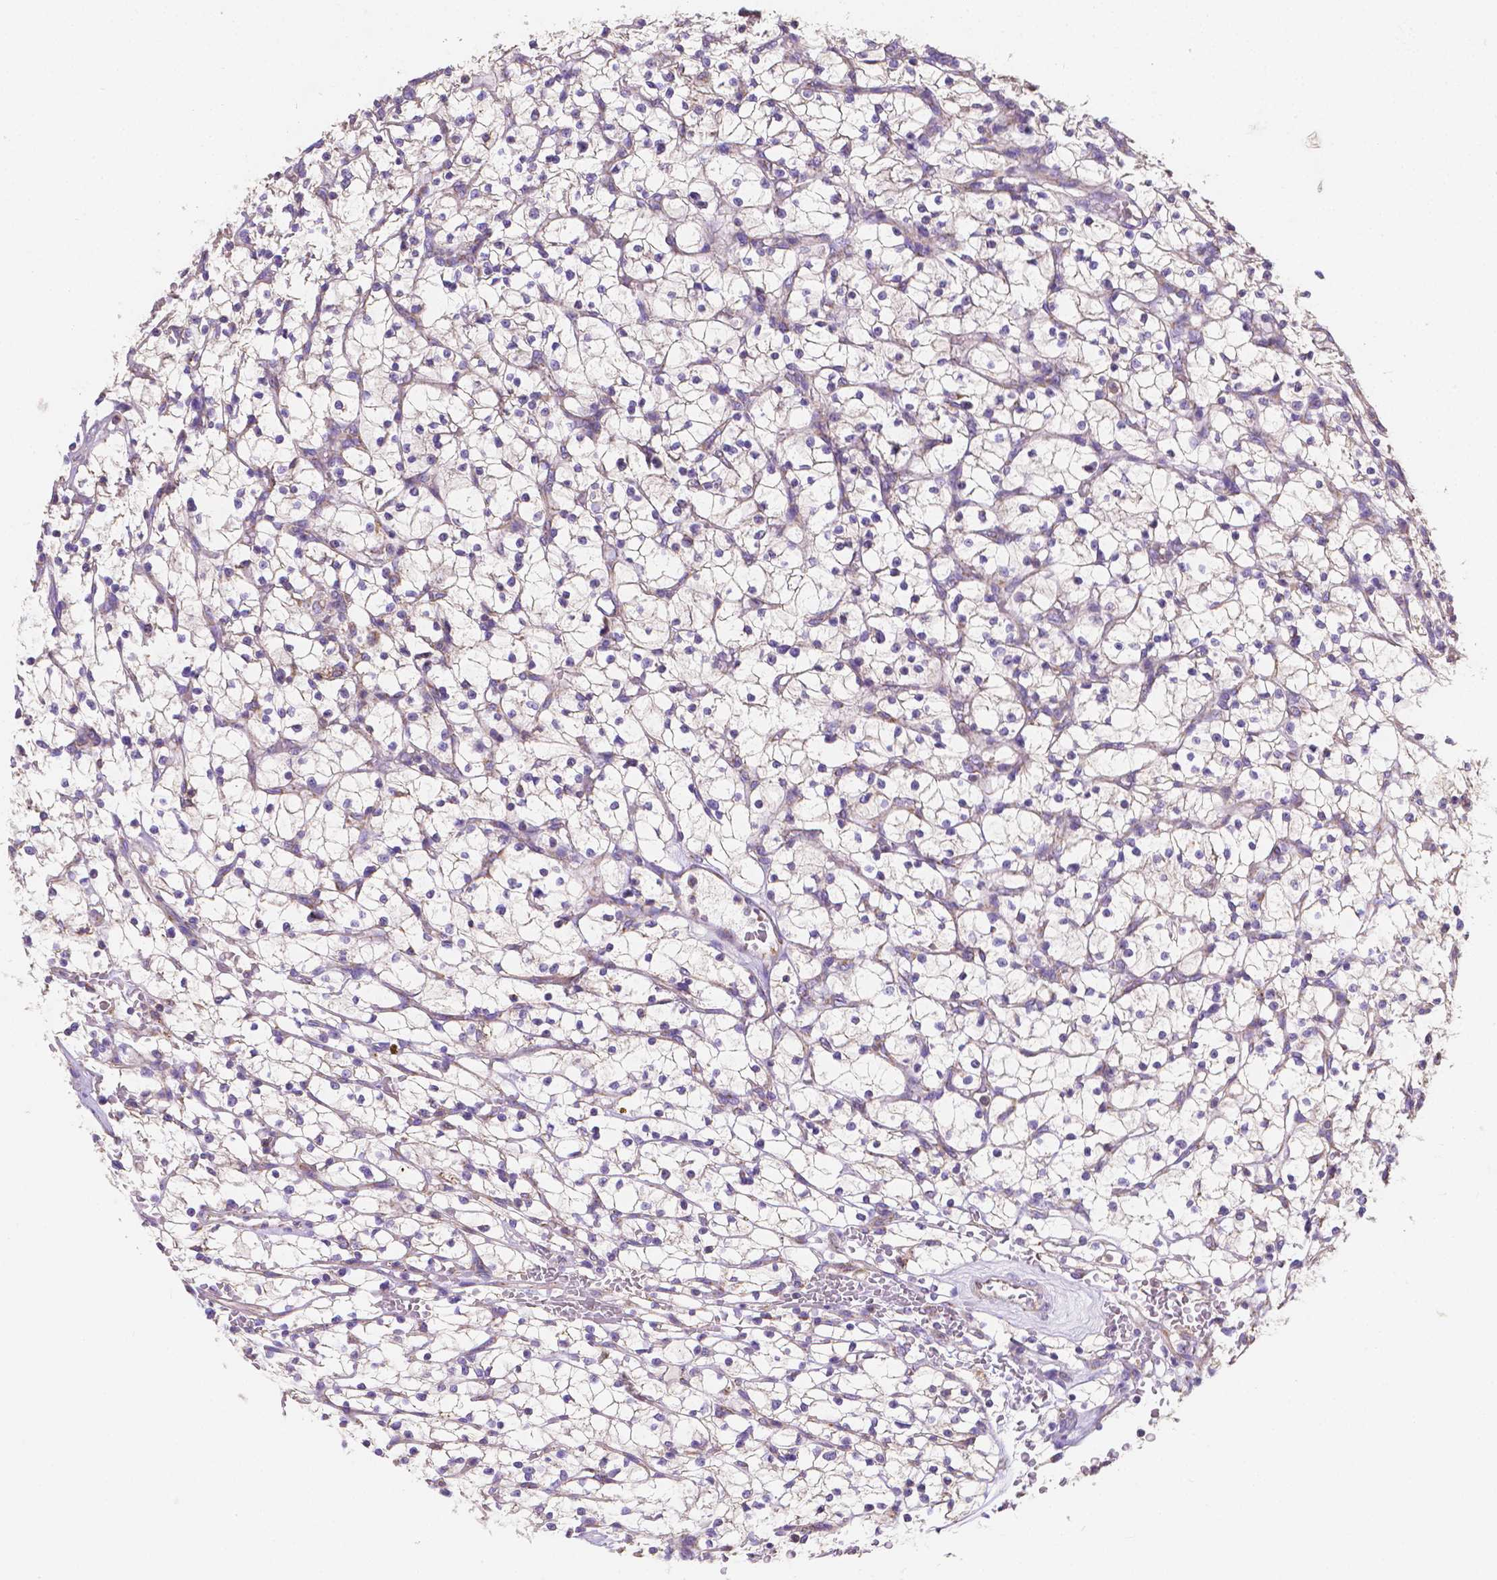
{"staining": {"intensity": "negative", "quantity": "none", "location": "none"}, "tissue": "renal cancer", "cell_type": "Tumor cells", "image_type": "cancer", "snomed": [{"axis": "morphology", "description": "Adenocarcinoma, NOS"}, {"axis": "topography", "description": "Kidney"}], "caption": "Human renal cancer (adenocarcinoma) stained for a protein using immunohistochemistry (IHC) shows no positivity in tumor cells.", "gene": "SGTB", "patient": {"sex": "female", "age": 64}}